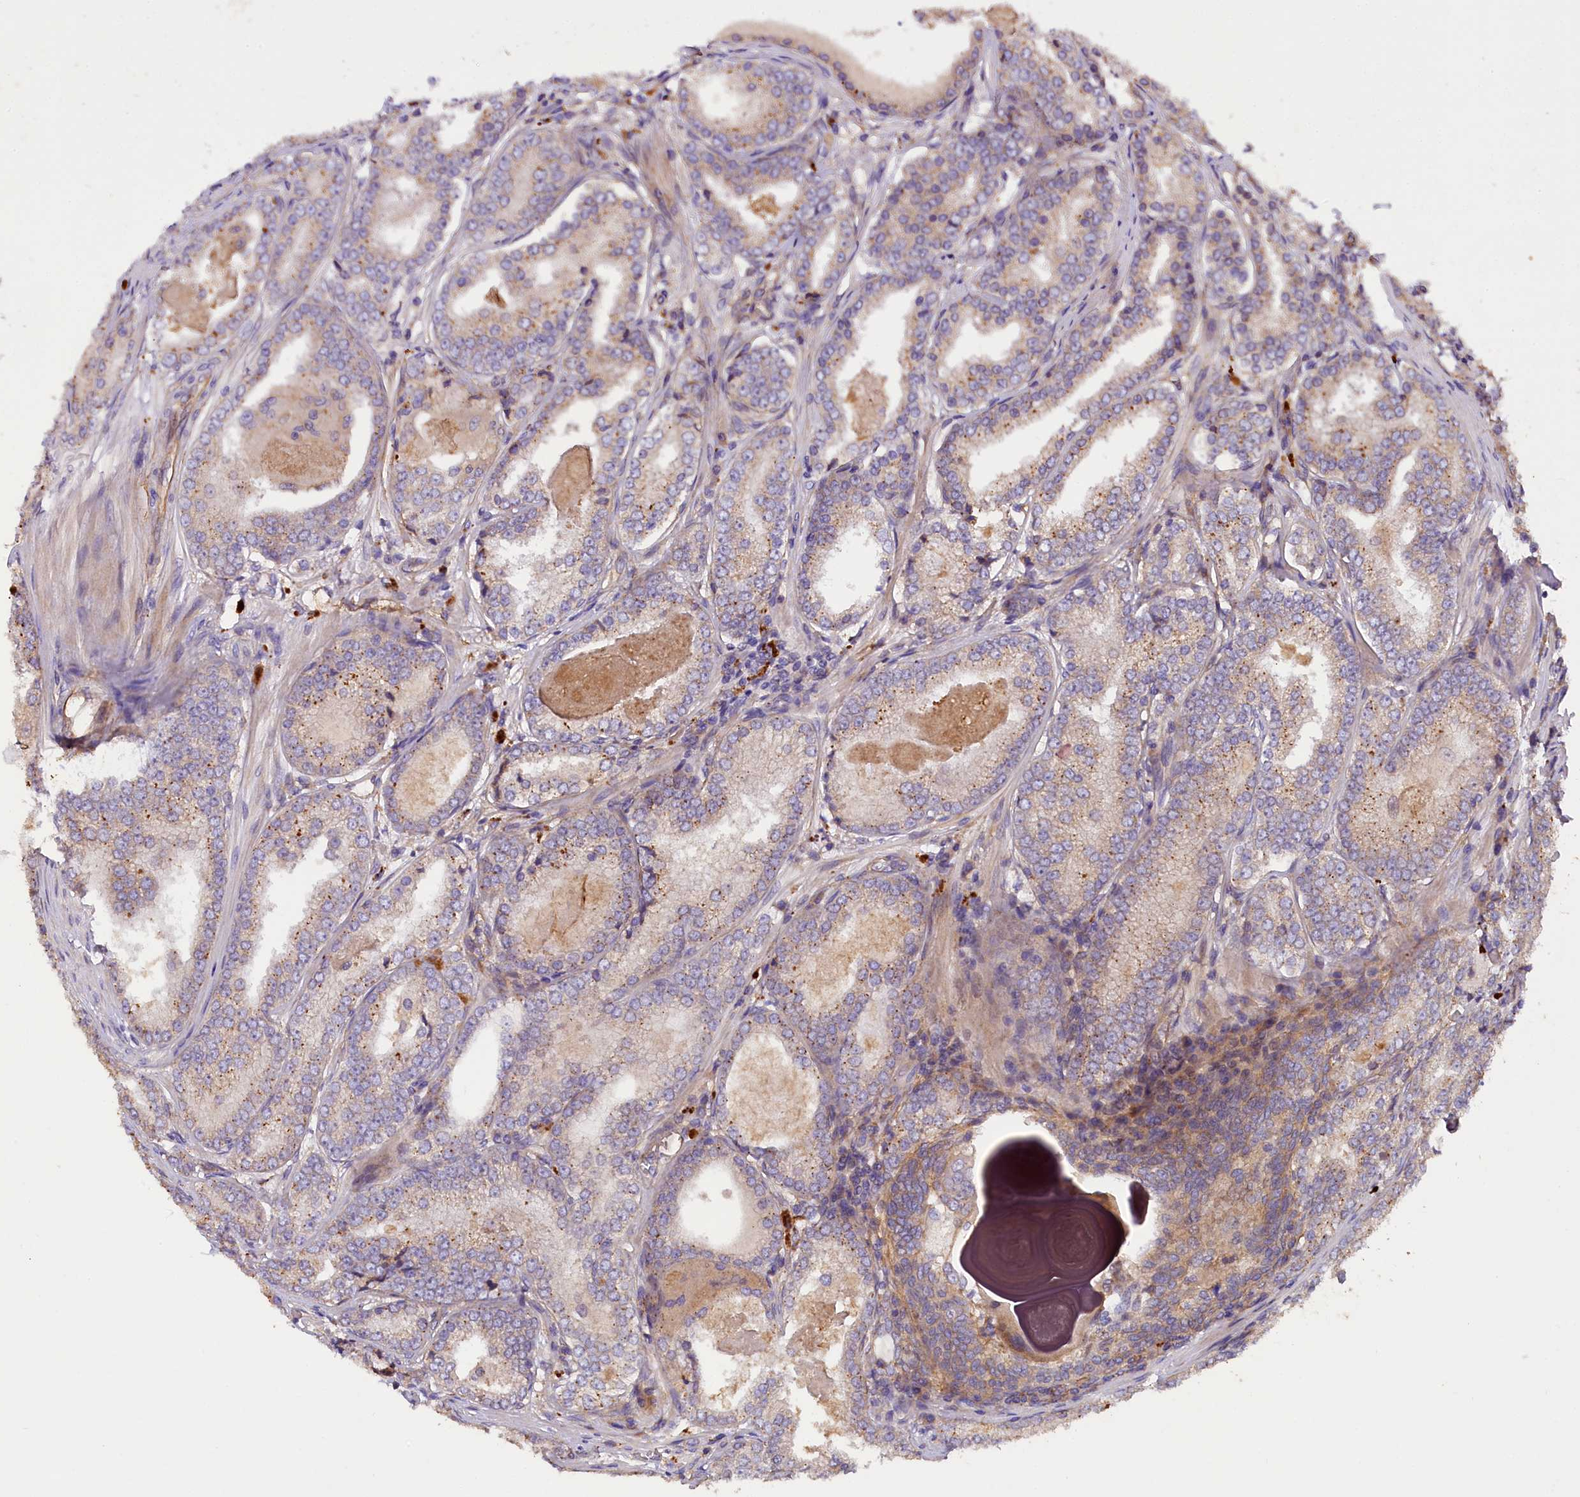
{"staining": {"intensity": "weak", "quantity": "25%-75%", "location": "cytoplasmic/membranous"}, "tissue": "prostate cancer", "cell_type": "Tumor cells", "image_type": "cancer", "snomed": [{"axis": "morphology", "description": "Adenocarcinoma, Low grade"}, {"axis": "topography", "description": "Prostate"}], "caption": "Weak cytoplasmic/membranous expression is identified in approximately 25%-75% of tumor cells in prostate cancer. Using DAB (brown) and hematoxylin (blue) stains, captured at high magnification using brightfield microscopy.", "gene": "ERMARD", "patient": {"sex": "male", "age": 68}}